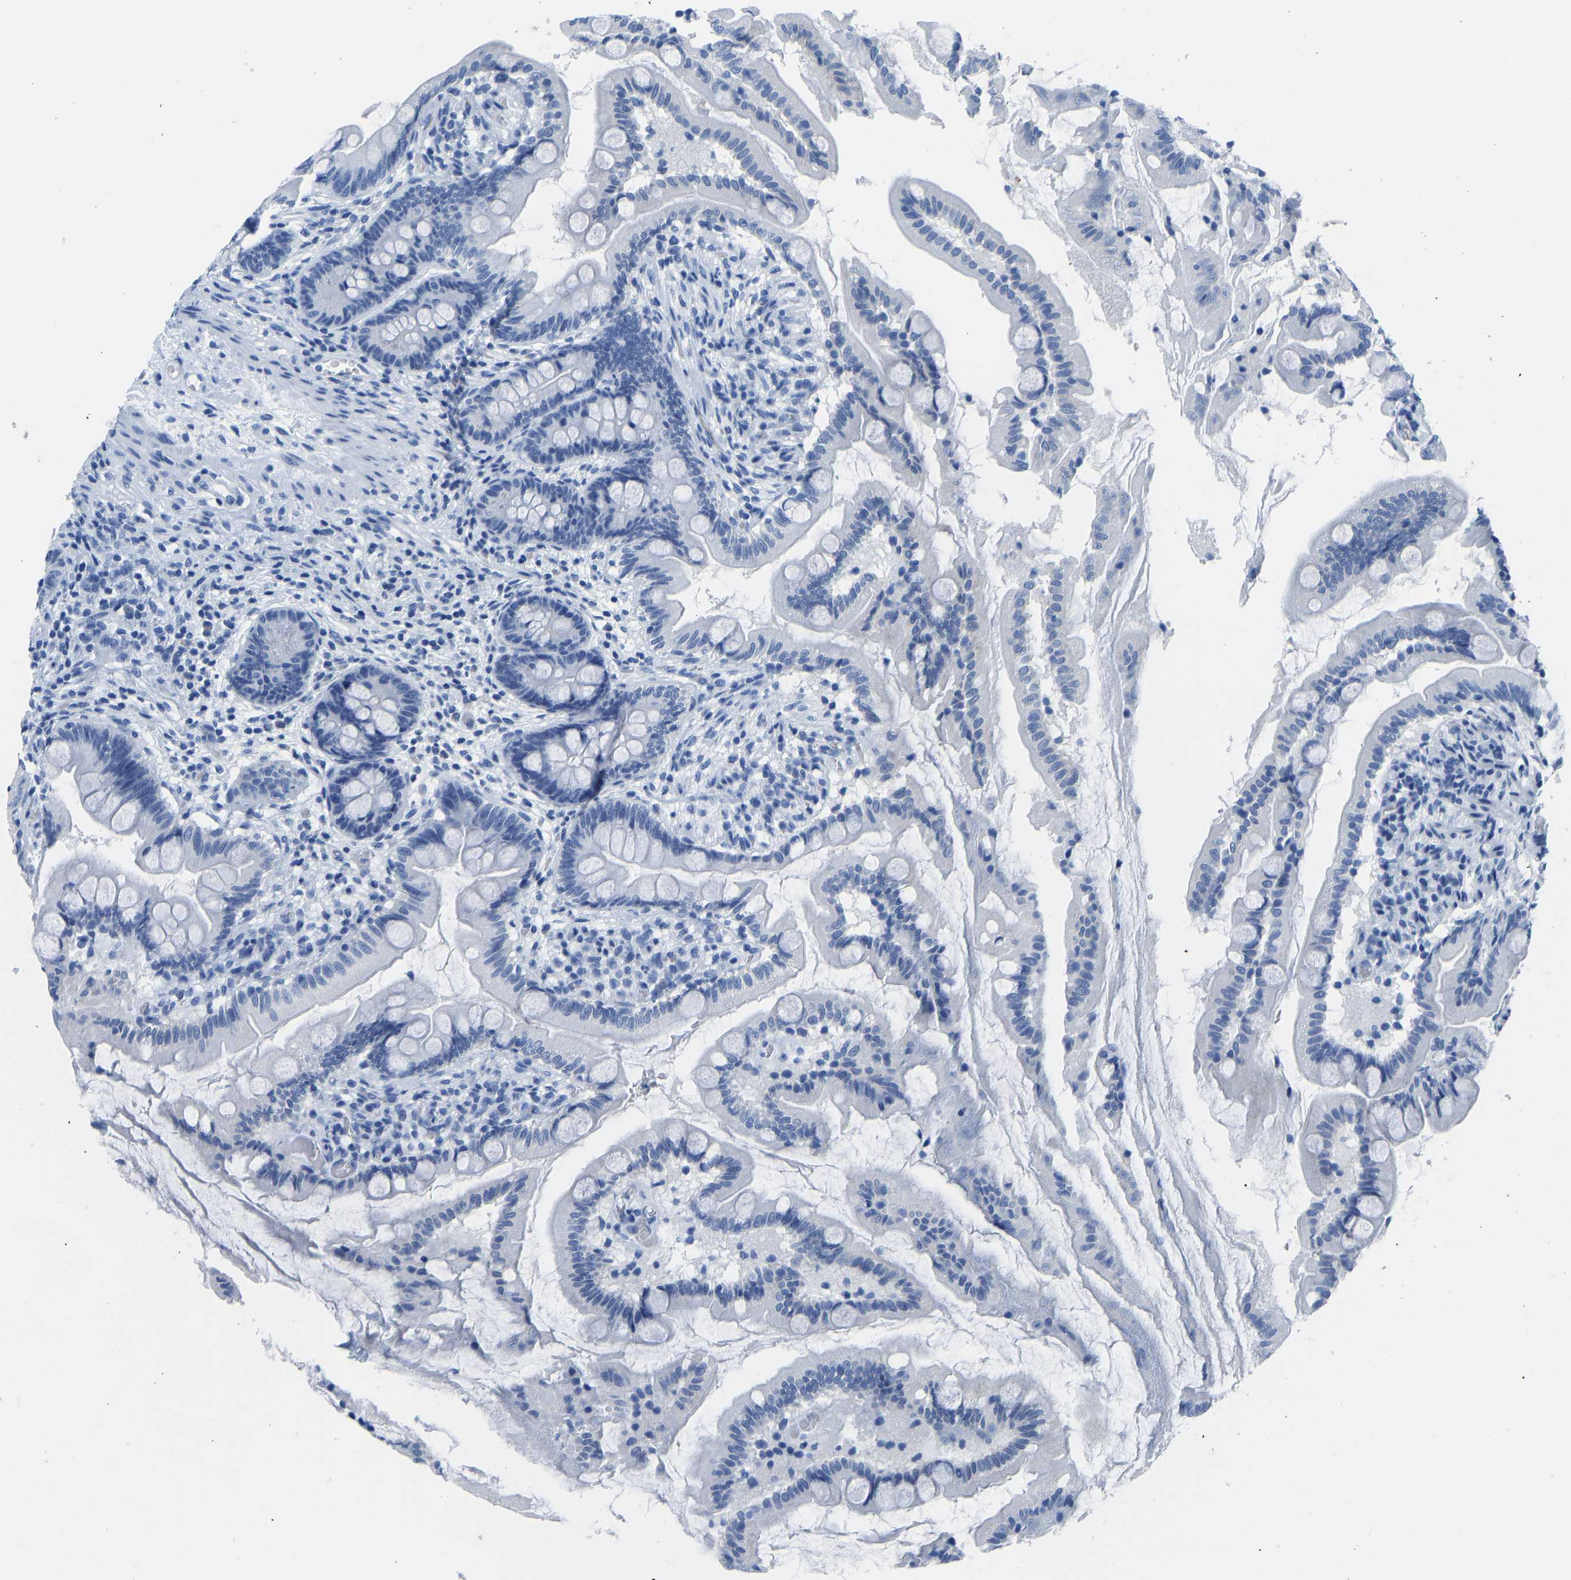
{"staining": {"intensity": "negative", "quantity": "none", "location": "none"}, "tissue": "small intestine", "cell_type": "Glandular cells", "image_type": "normal", "snomed": [{"axis": "morphology", "description": "Normal tissue, NOS"}, {"axis": "topography", "description": "Small intestine"}], "caption": "There is no significant expression in glandular cells of small intestine. (DAB immunohistochemistry, high magnification).", "gene": "SERPINB3", "patient": {"sex": "female", "age": 56}}